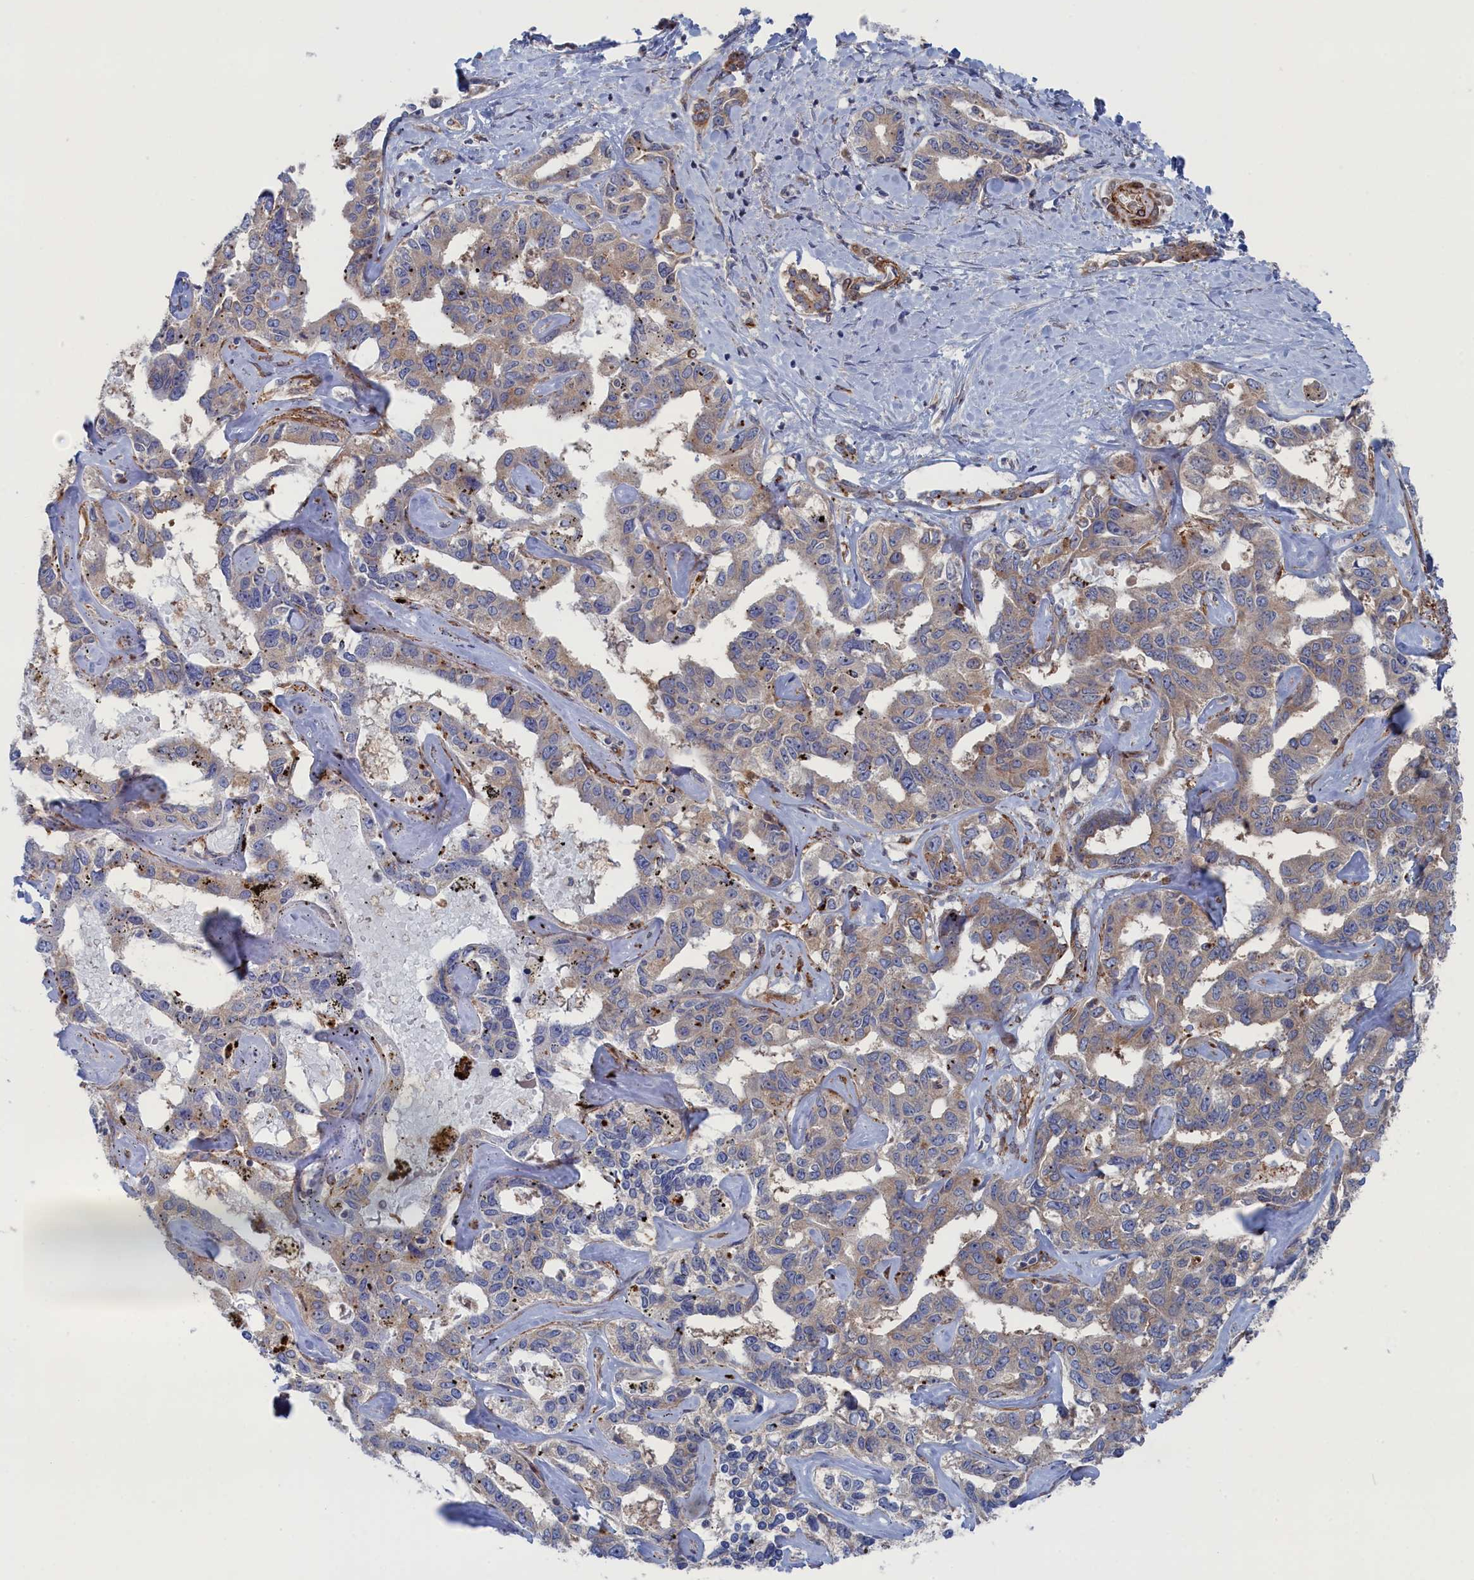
{"staining": {"intensity": "weak", "quantity": "25%-75%", "location": "cytoplasmic/membranous"}, "tissue": "liver cancer", "cell_type": "Tumor cells", "image_type": "cancer", "snomed": [{"axis": "morphology", "description": "Cholangiocarcinoma"}, {"axis": "topography", "description": "Liver"}], "caption": "Liver cancer stained with immunohistochemistry (IHC) reveals weak cytoplasmic/membranous positivity in about 25%-75% of tumor cells.", "gene": "FILIP1L", "patient": {"sex": "male", "age": 59}}